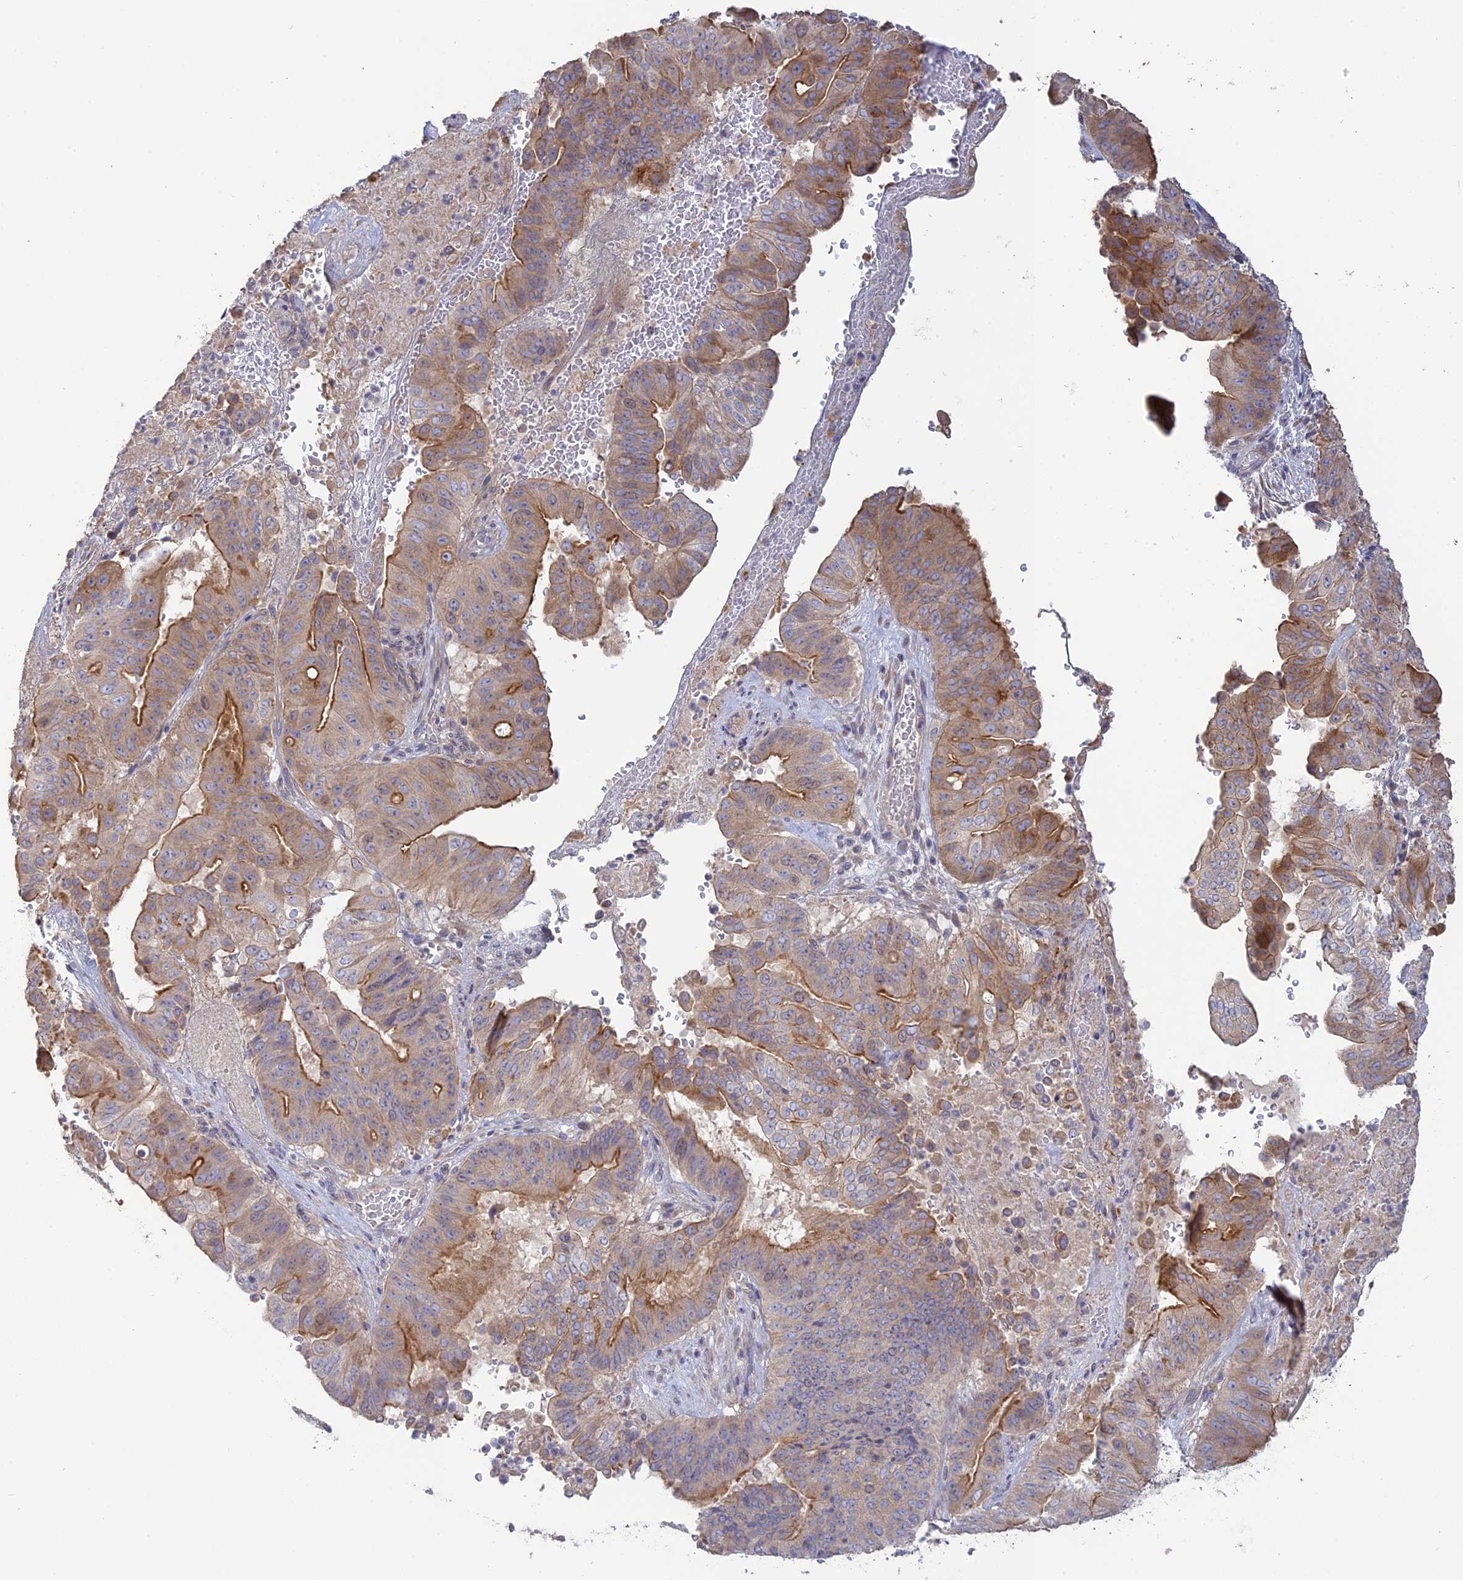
{"staining": {"intensity": "moderate", "quantity": "25%-75%", "location": "cytoplasmic/membranous"}, "tissue": "pancreatic cancer", "cell_type": "Tumor cells", "image_type": "cancer", "snomed": [{"axis": "morphology", "description": "Adenocarcinoma, NOS"}, {"axis": "topography", "description": "Pancreas"}], "caption": "Human pancreatic adenocarcinoma stained for a protein (brown) shows moderate cytoplasmic/membranous positive staining in approximately 25%-75% of tumor cells.", "gene": "SFT2D2", "patient": {"sex": "female", "age": 77}}